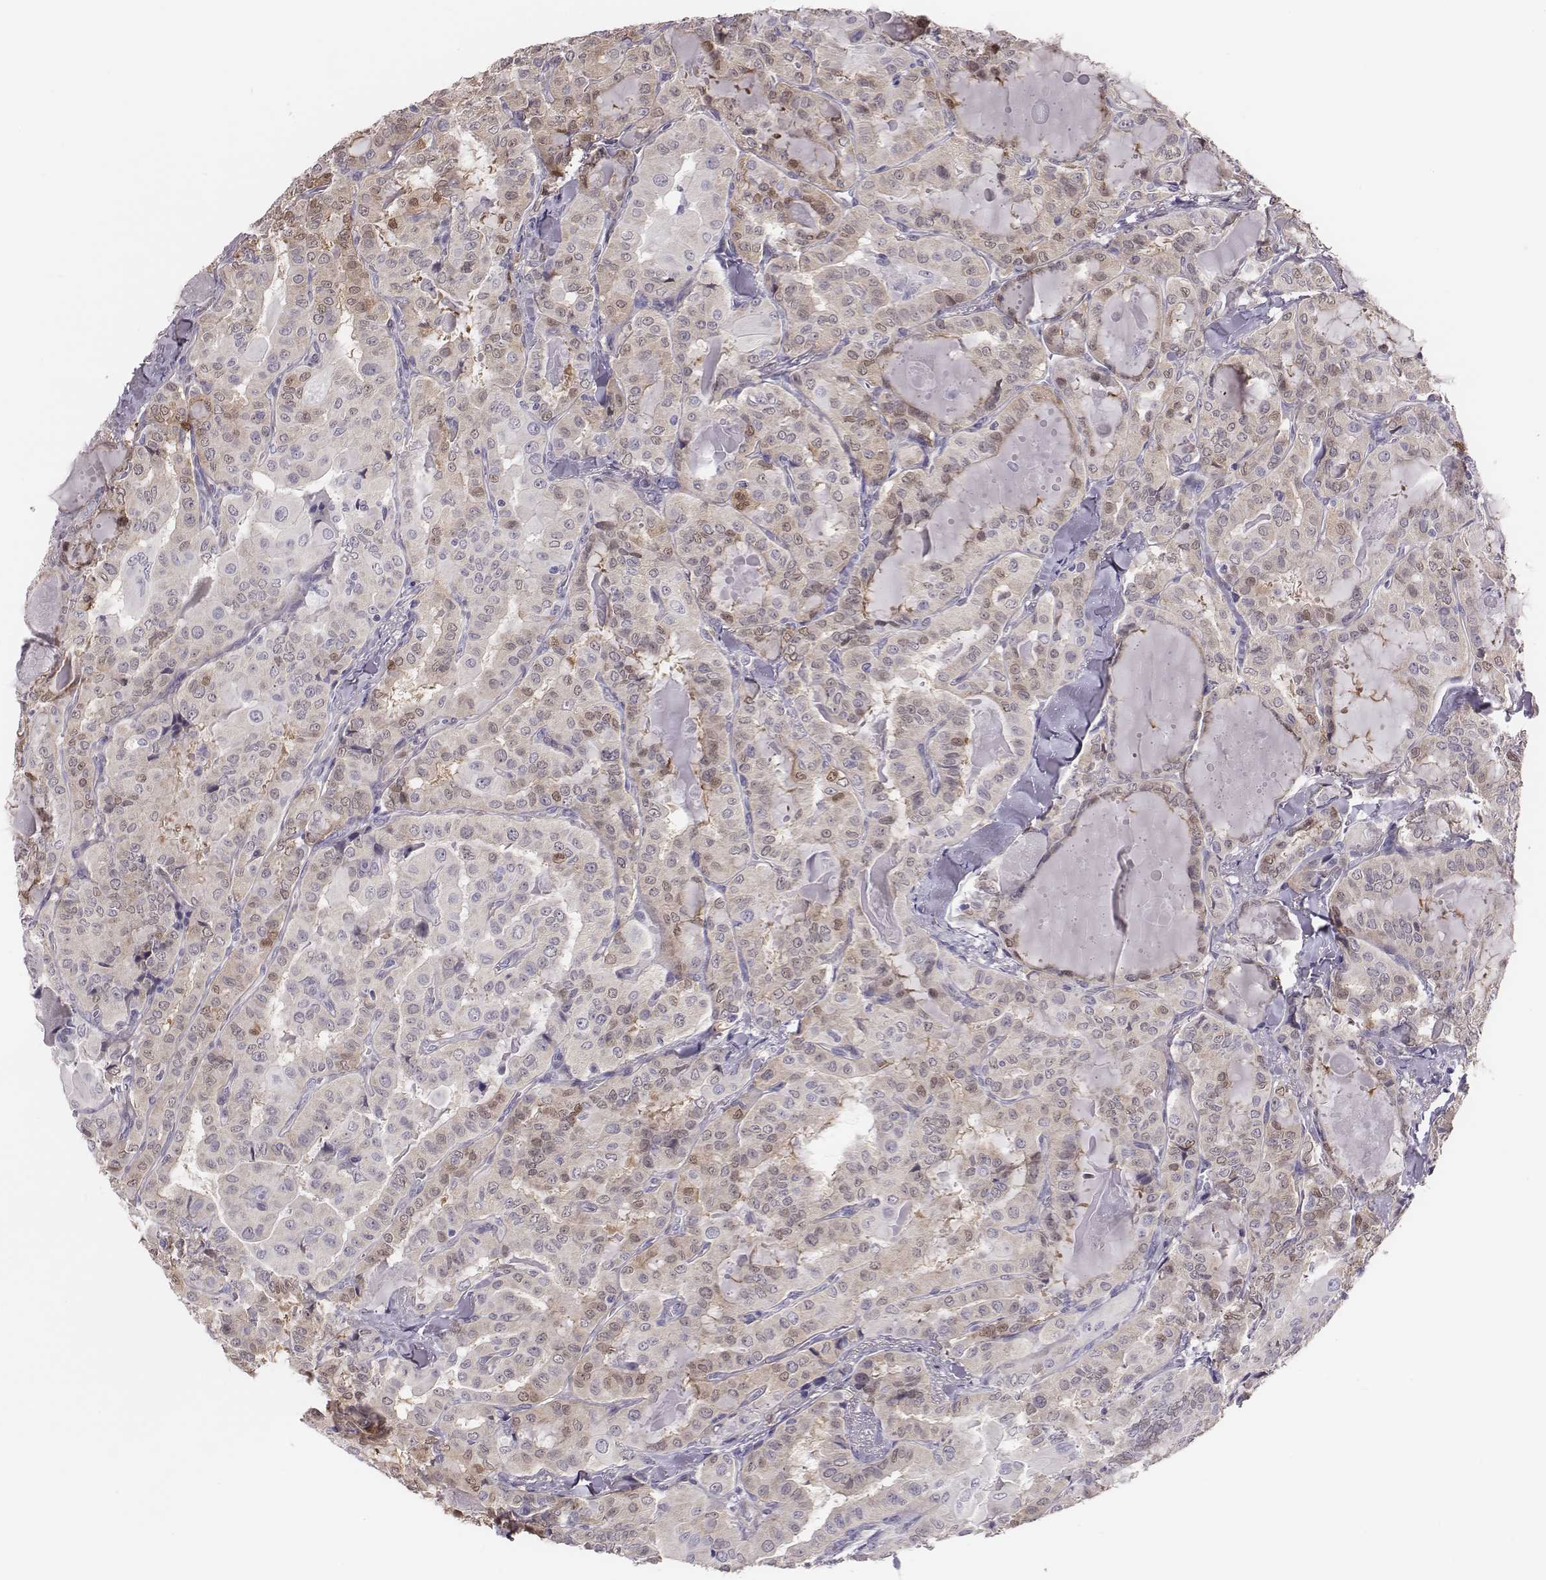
{"staining": {"intensity": "moderate", "quantity": "<25%", "location": "cytoplasmic/membranous,nuclear"}, "tissue": "thyroid cancer", "cell_type": "Tumor cells", "image_type": "cancer", "snomed": [{"axis": "morphology", "description": "Papillary adenocarcinoma, NOS"}, {"axis": "topography", "description": "Thyroid gland"}], "caption": "This is a histology image of IHC staining of papillary adenocarcinoma (thyroid), which shows moderate positivity in the cytoplasmic/membranous and nuclear of tumor cells.", "gene": "SCML2", "patient": {"sex": "female", "age": 41}}